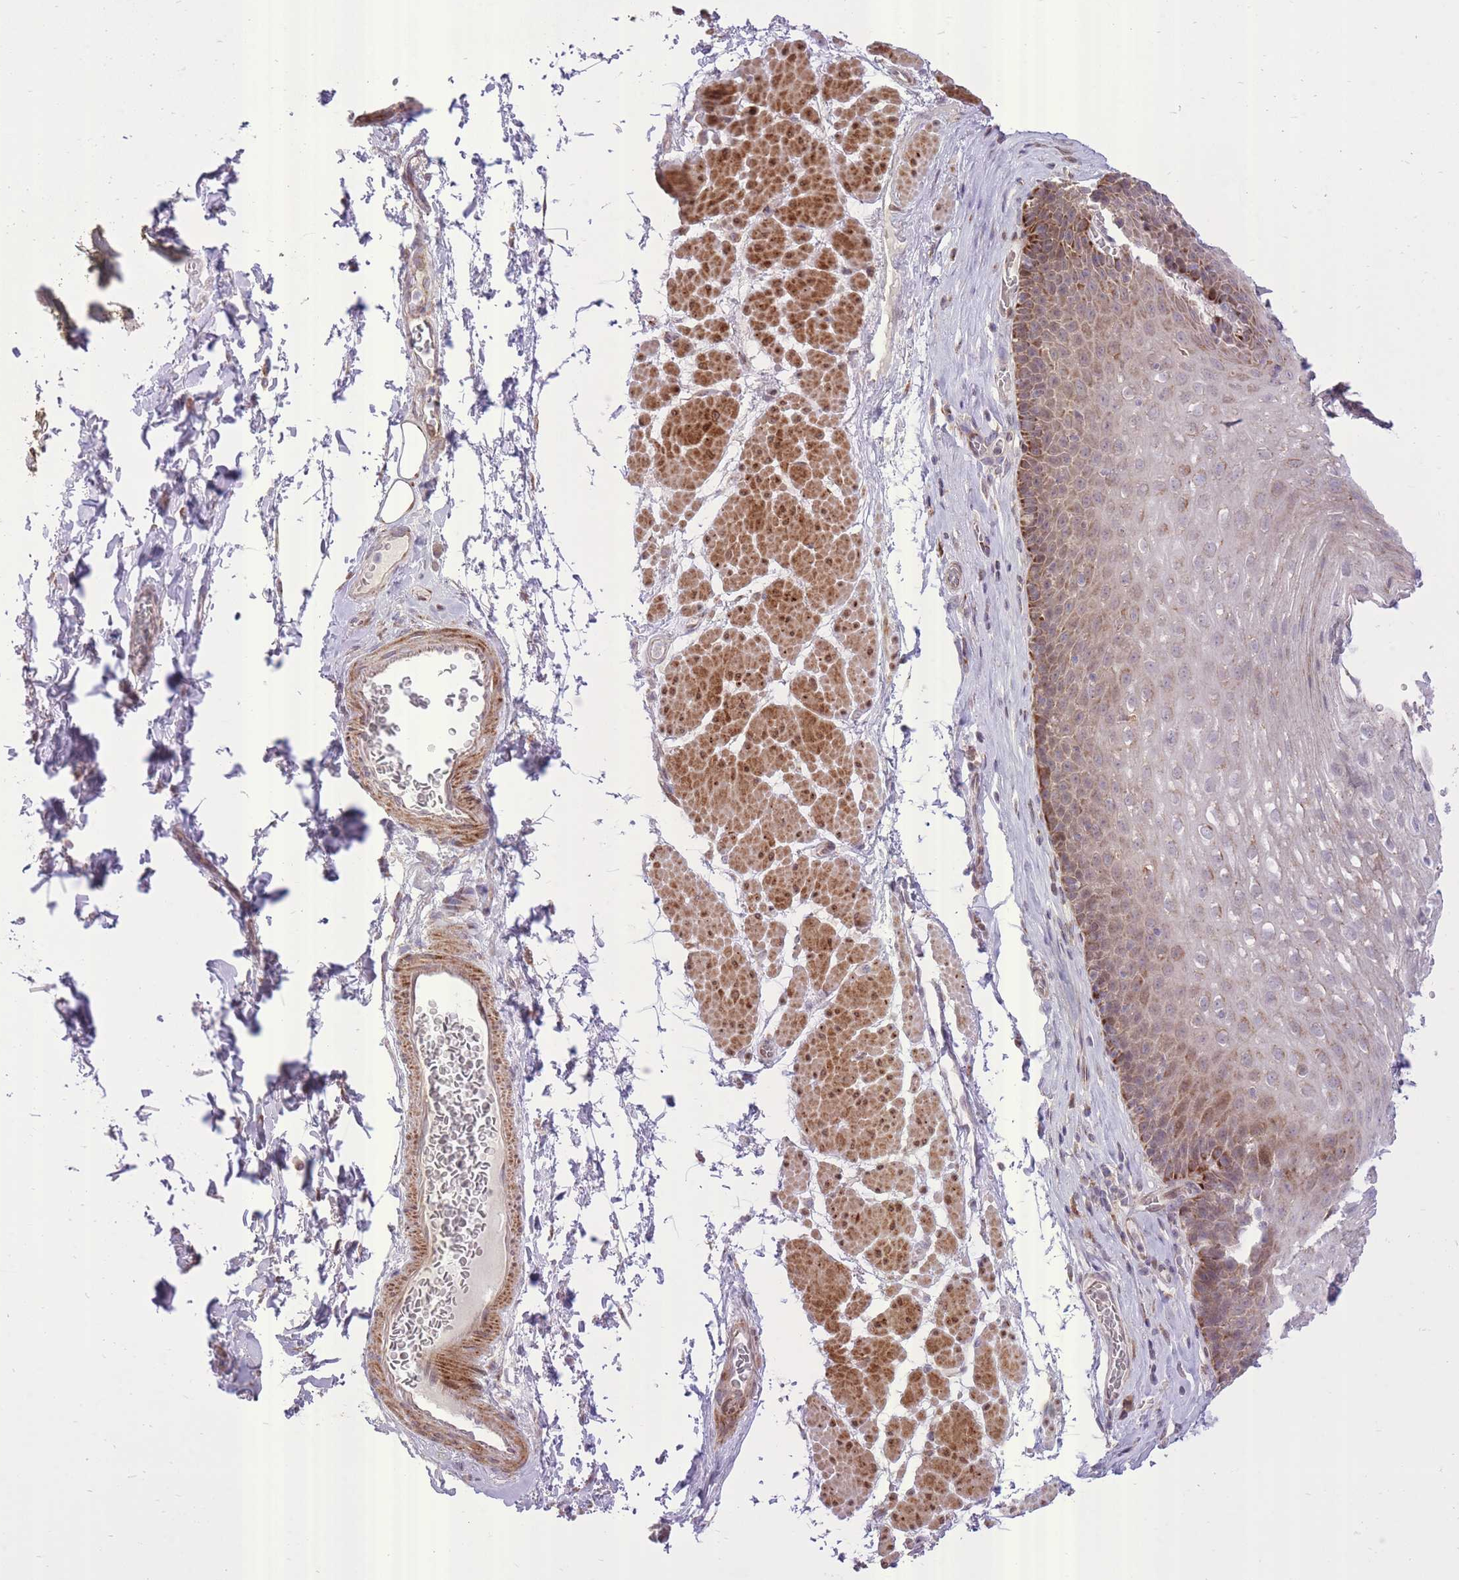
{"staining": {"intensity": "moderate", "quantity": "25%-75%", "location": "cytoplasmic/membranous"}, "tissue": "esophagus", "cell_type": "Squamous epithelial cells", "image_type": "normal", "snomed": [{"axis": "morphology", "description": "Normal tissue, NOS"}, {"axis": "topography", "description": "Esophagus"}], "caption": "DAB (3,3'-diaminobenzidine) immunohistochemical staining of normal human esophagus exhibits moderate cytoplasmic/membranous protein positivity in approximately 25%-75% of squamous epithelial cells. Ihc stains the protein of interest in brown and the nuclei are stained blue.", "gene": "SLC4A4", "patient": {"sex": "female", "age": 66}}